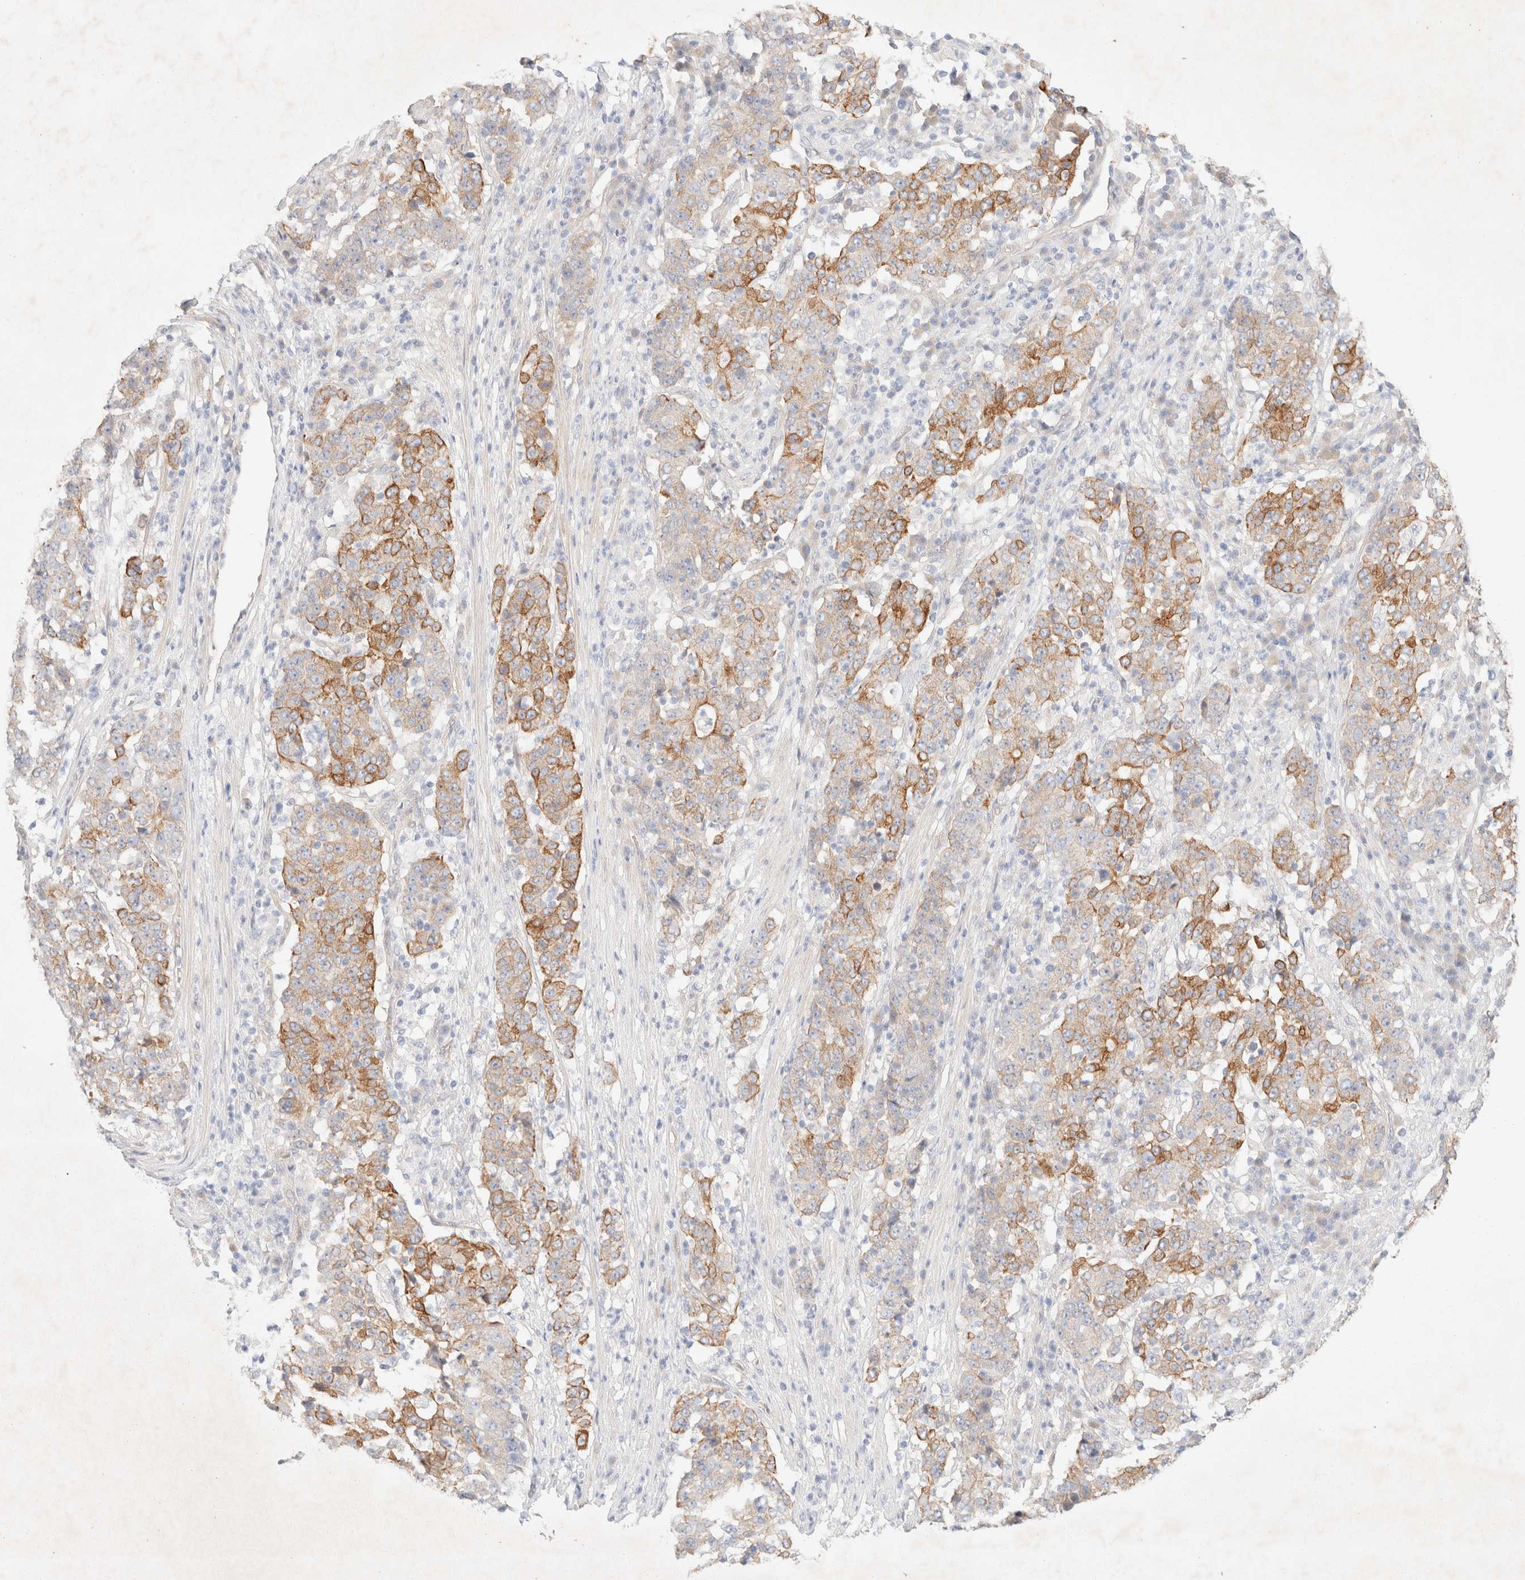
{"staining": {"intensity": "moderate", "quantity": "25%-75%", "location": "cytoplasmic/membranous"}, "tissue": "stomach cancer", "cell_type": "Tumor cells", "image_type": "cancer", "snomed": [{"axis": "morphology", "description": "Adenocarcinoma, NOS"}, {"axis": "topography", "description": "Stomach"}], "caption": "Immunohistochemistry of stomach cancer exhibits medium levels of moderate cytoplasmic/membranous expression in approximately 25%-75% of tumor cells.", "gene": "CSNK1E", "patient": {"sex": "male", "age": 59}}